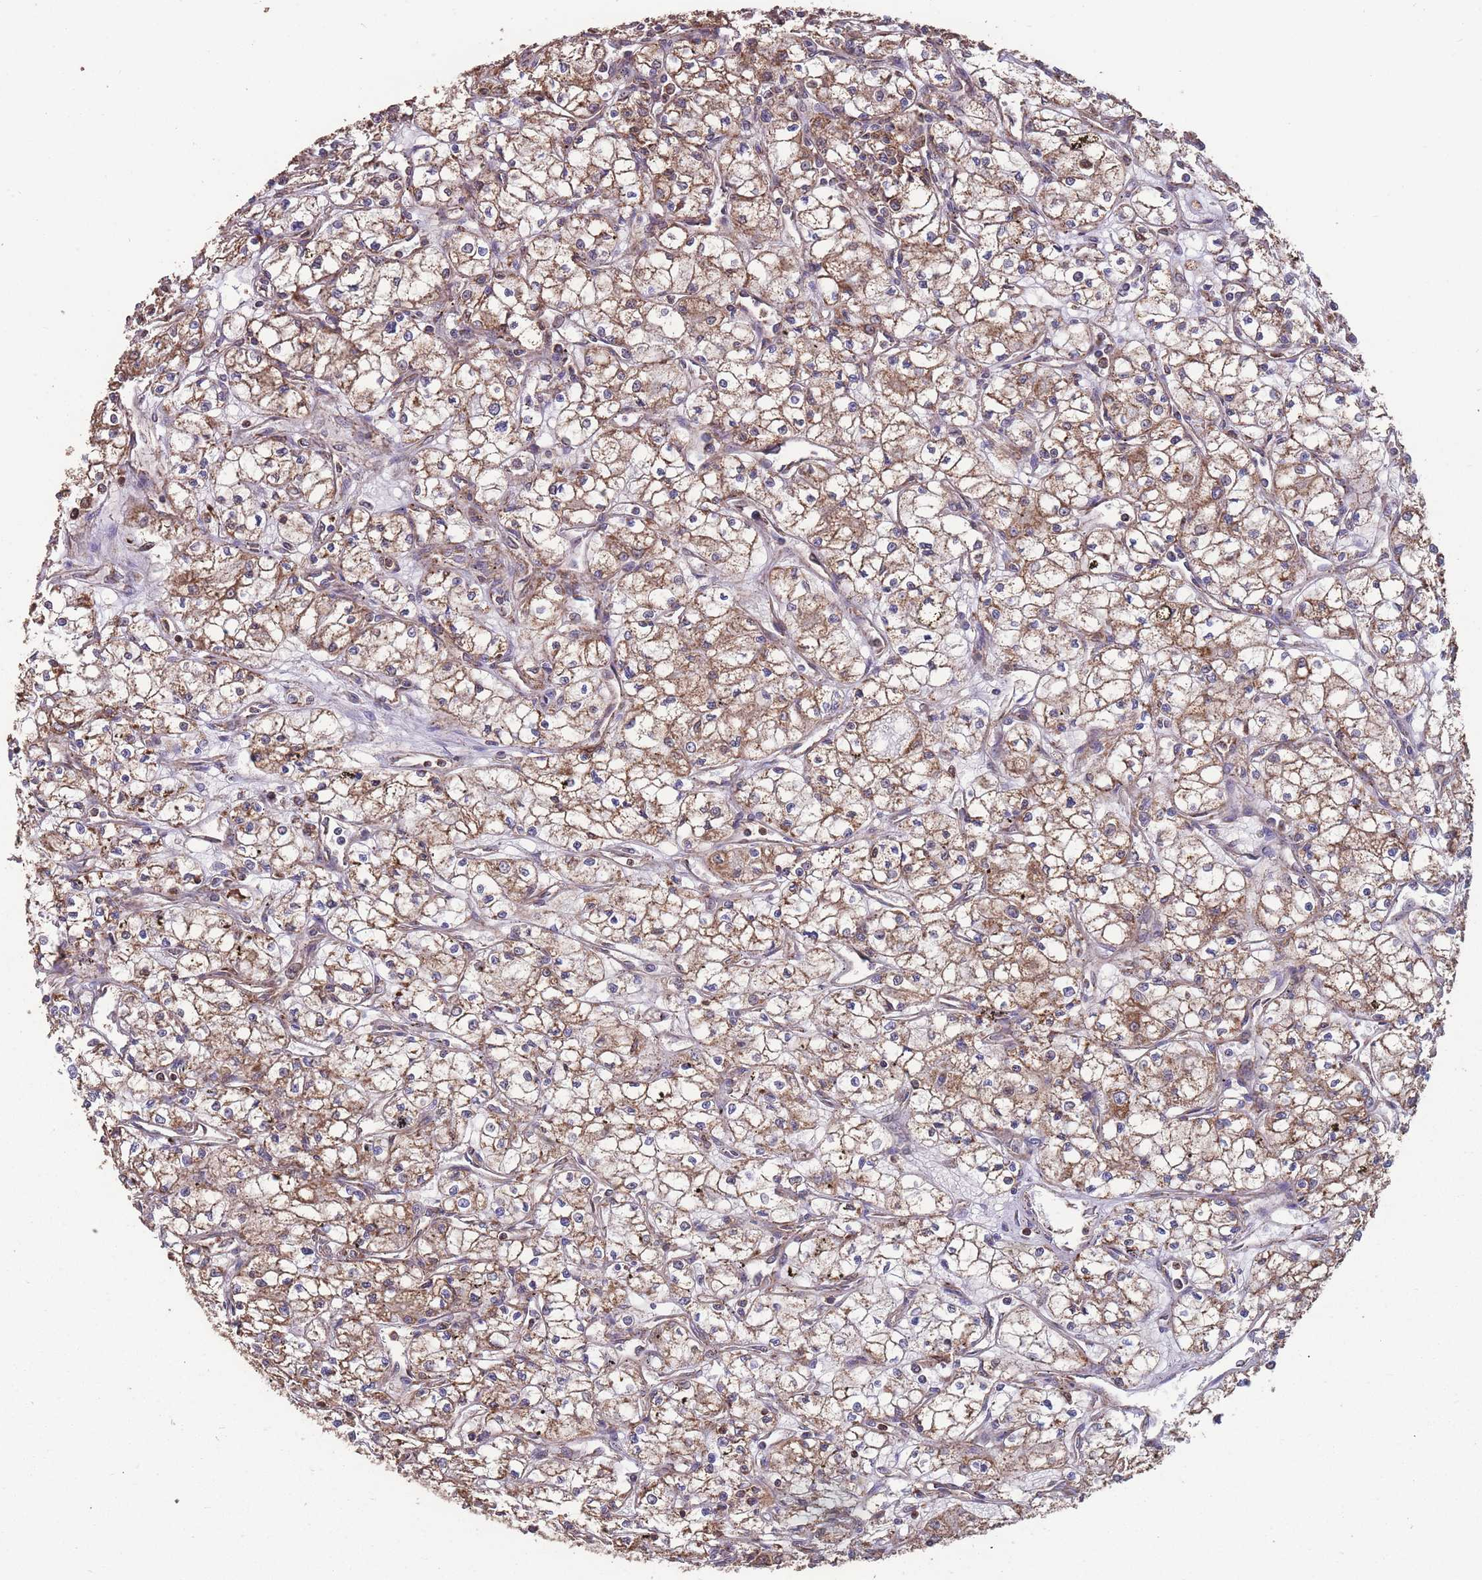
{"staining": {"intensity": "moderate", "quantity": ">75%", "location": "cytoplasmic/membranous"}, "tissue": "renal cancer", "cell_type": "Tumor cells", "image_type": "cancer", "snomed": [{"axis": "morphology", "description": "Adenocarcinoma, NOS"}, {"axis": "topography", "description": "Kidney"}], "caption": "Protein staining by immunohistochemistry (IHC) shows moderate cytoplasmic/membranous staining in approximately >75% of tumor cells in renal adenocarcinoma.", "gene": "NUDT21", "patient": {"sex": "male", "age": 59}}